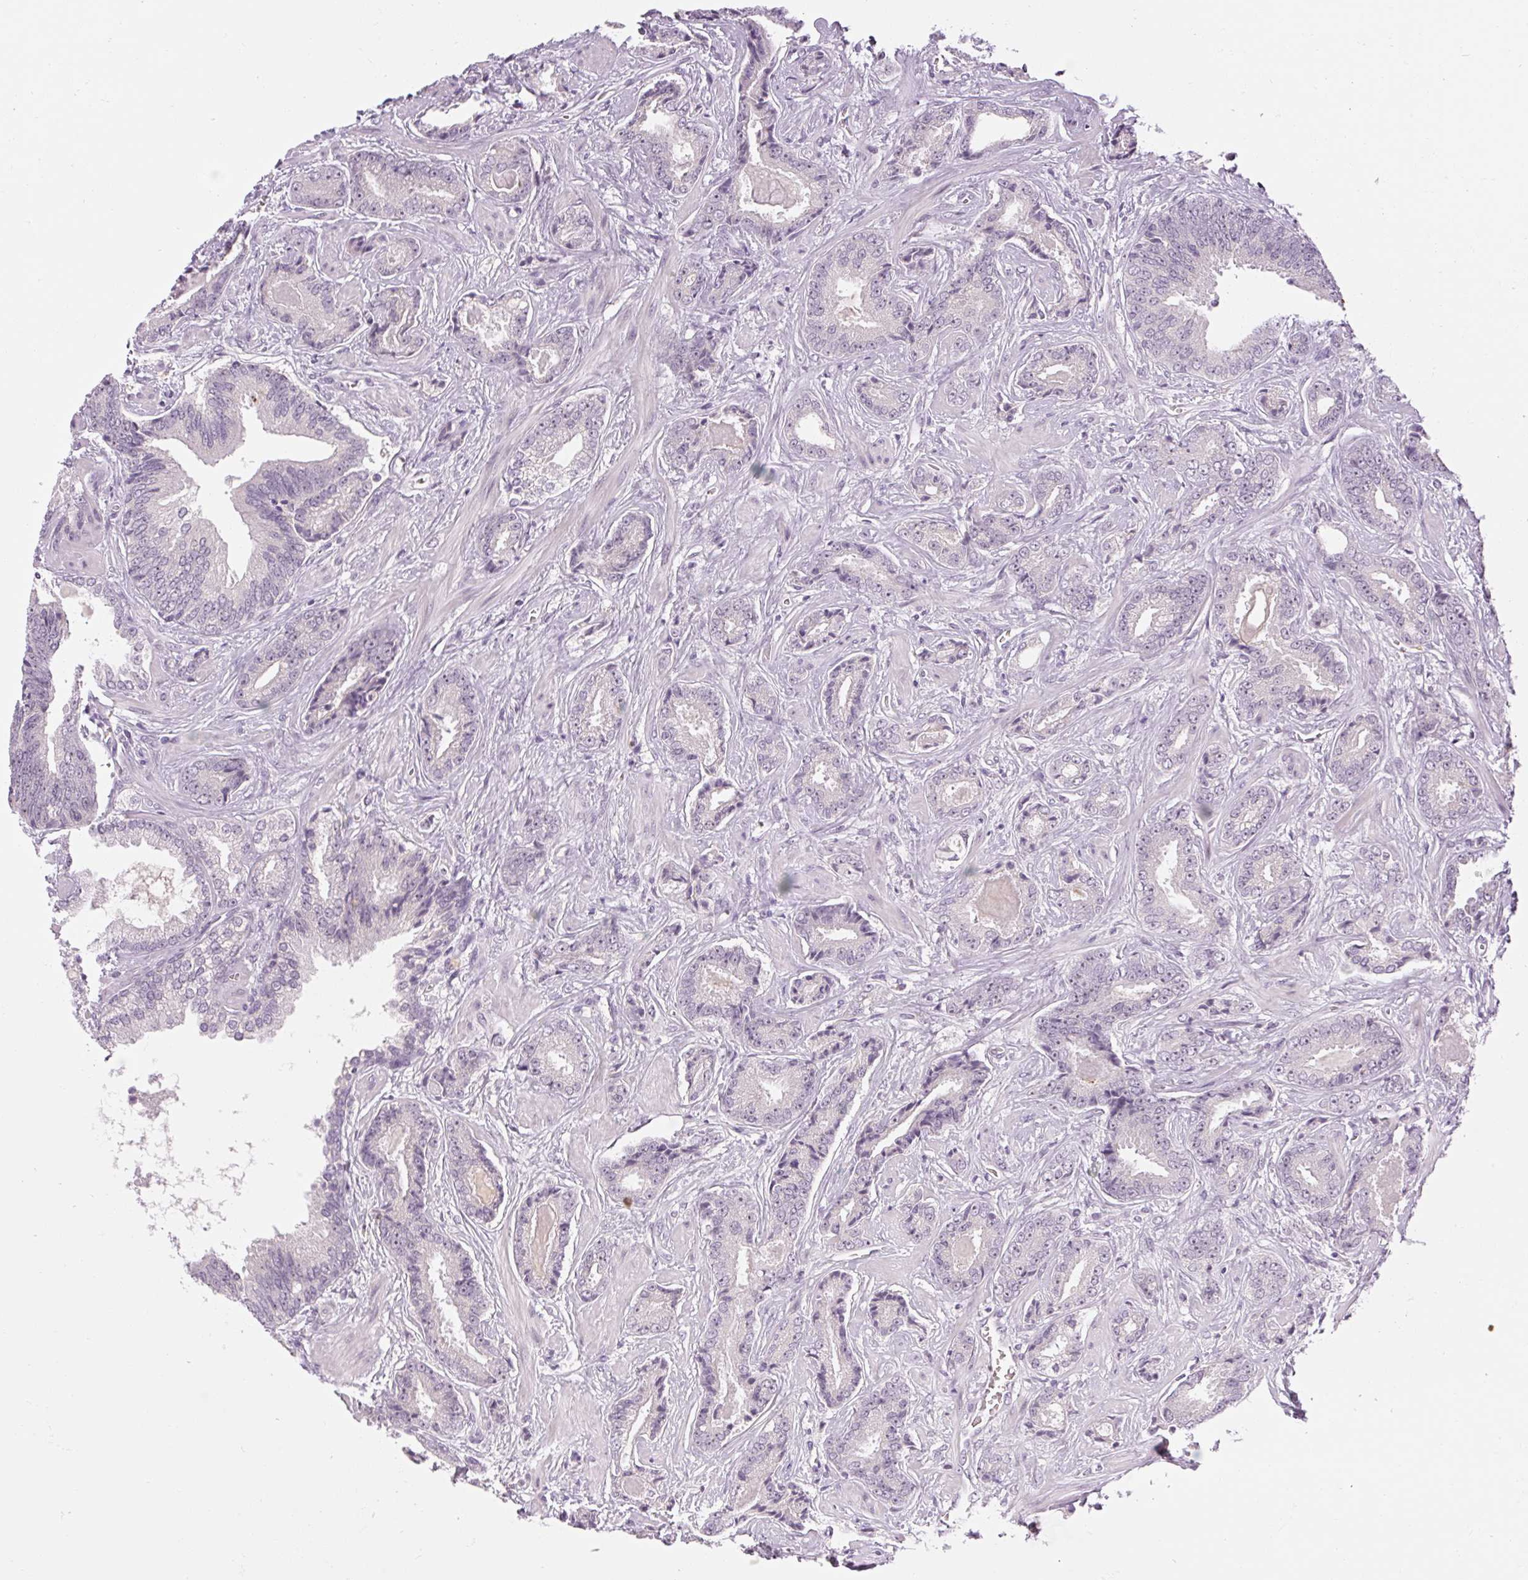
{"staining": {"intensity": "negative", "quantity": "none", "location": "none"}, "tissue": "prostate cancer", "cell_type": "Tumor cells", "image_type": "cancer", "snomed": [{"axis": "morphology", "description": "Adenocarcinoma, Low grade"}, {"axis": "topography", "description": "Prostate"}], "caption": "This is an immunohistochemistry image of prostate adenocarcinoma (low-grade). There is no staining in tumor cells.", "gene": "SGF29", "patient": {"sex": "male", "age": 62}}